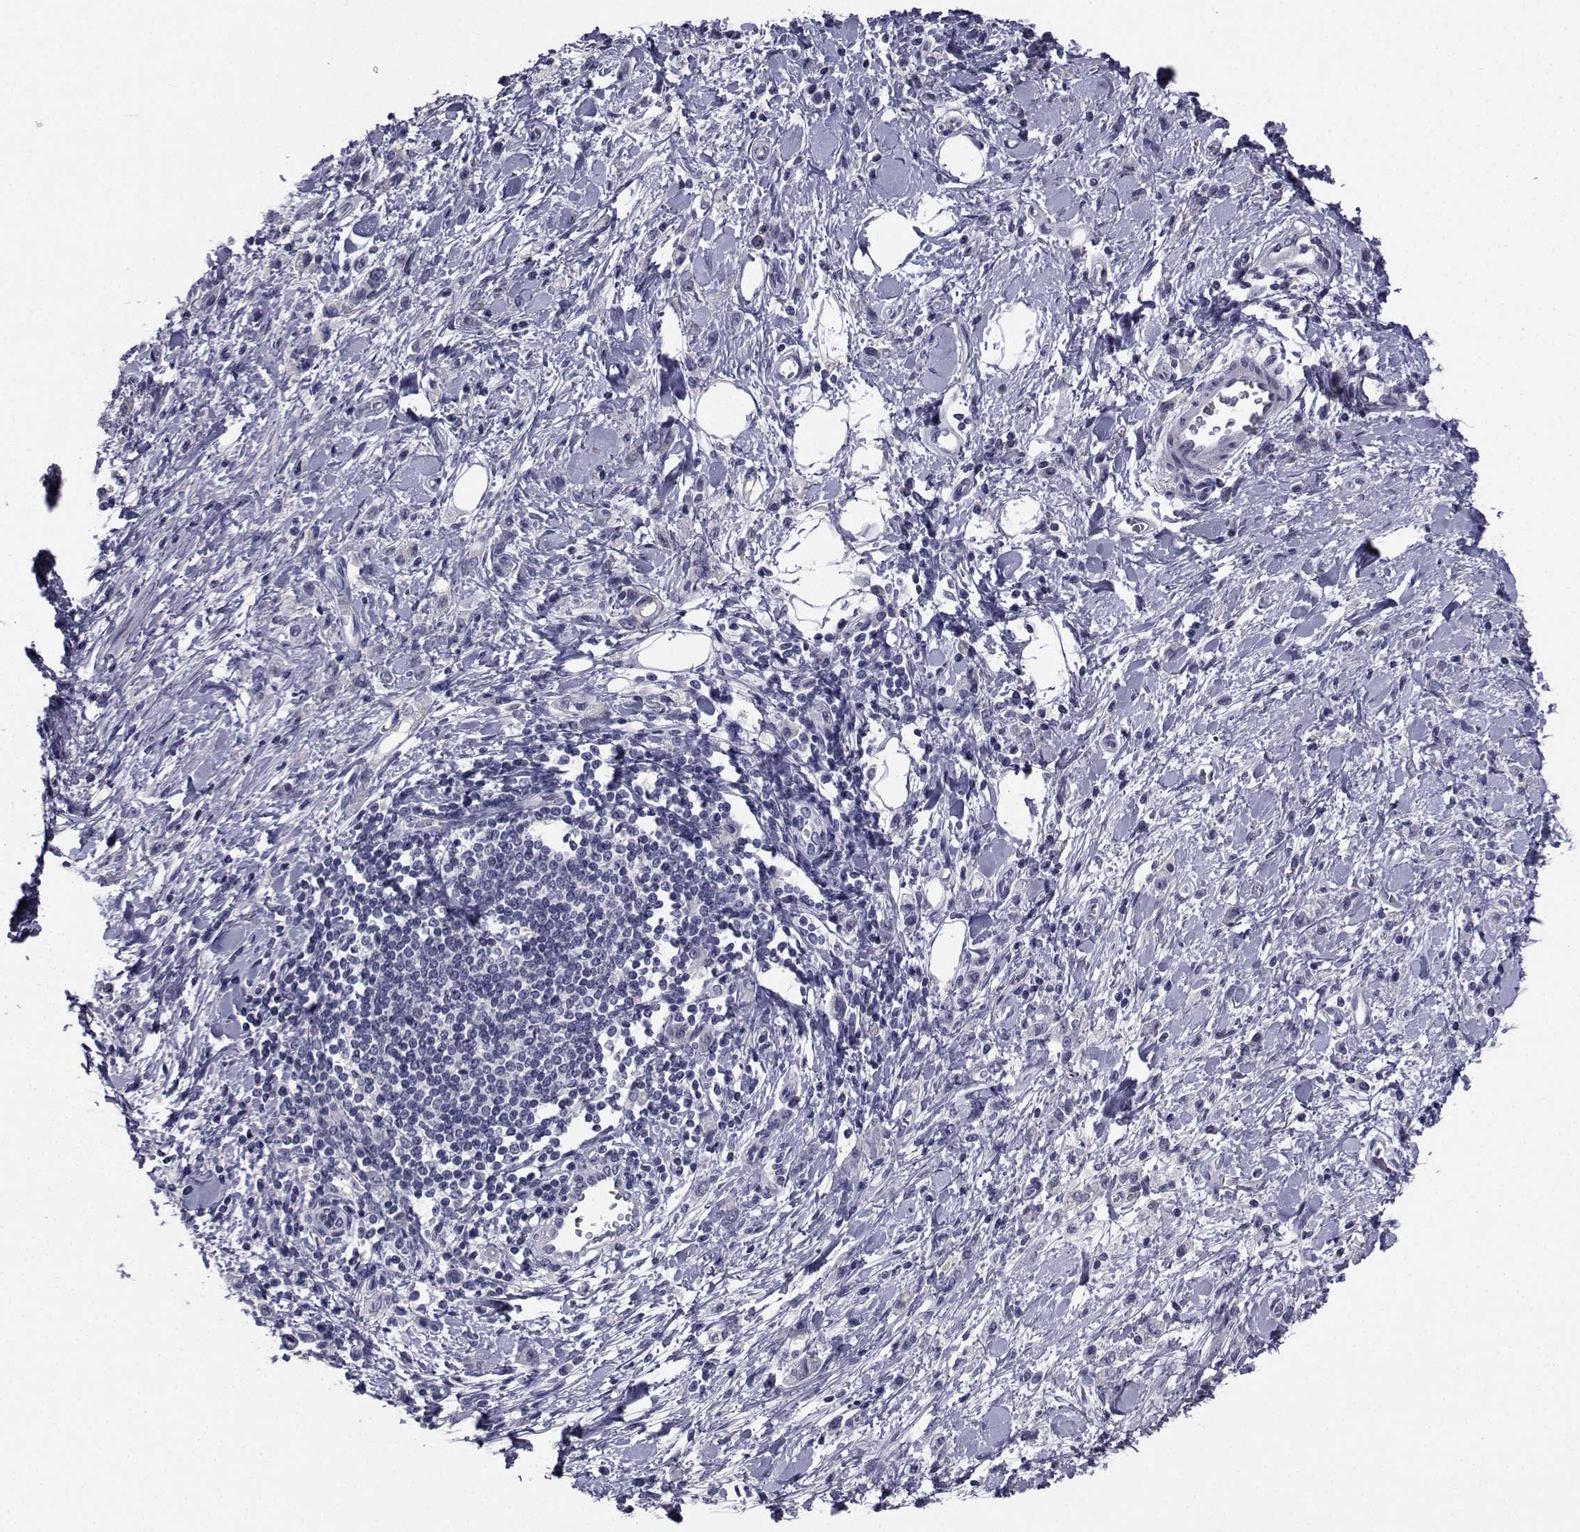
{"staining": {"intensity": "negative", "quantity": "none", "location": "none"}, "tissue": "stomach cancer", "cell_type": "Tumor cells", "image_type": "cancer", "snomed": [{"axis": "morphology", "description": "Adenocarcinoma, NOS"}, {"axis": "topography", "description": "Stomach"}], "caption": "Stomach cancer was stained to show a protein in brown. There is no significant staining in tumor cells. (Stains: DAB (3,3'-diaminobenzidine) IHC with hematoxylin counter stain, Microscopy: brightfield microscopy at high magnification).", "gene": "CHRNA1", "patient": {"sex": "male", "age": 77}}